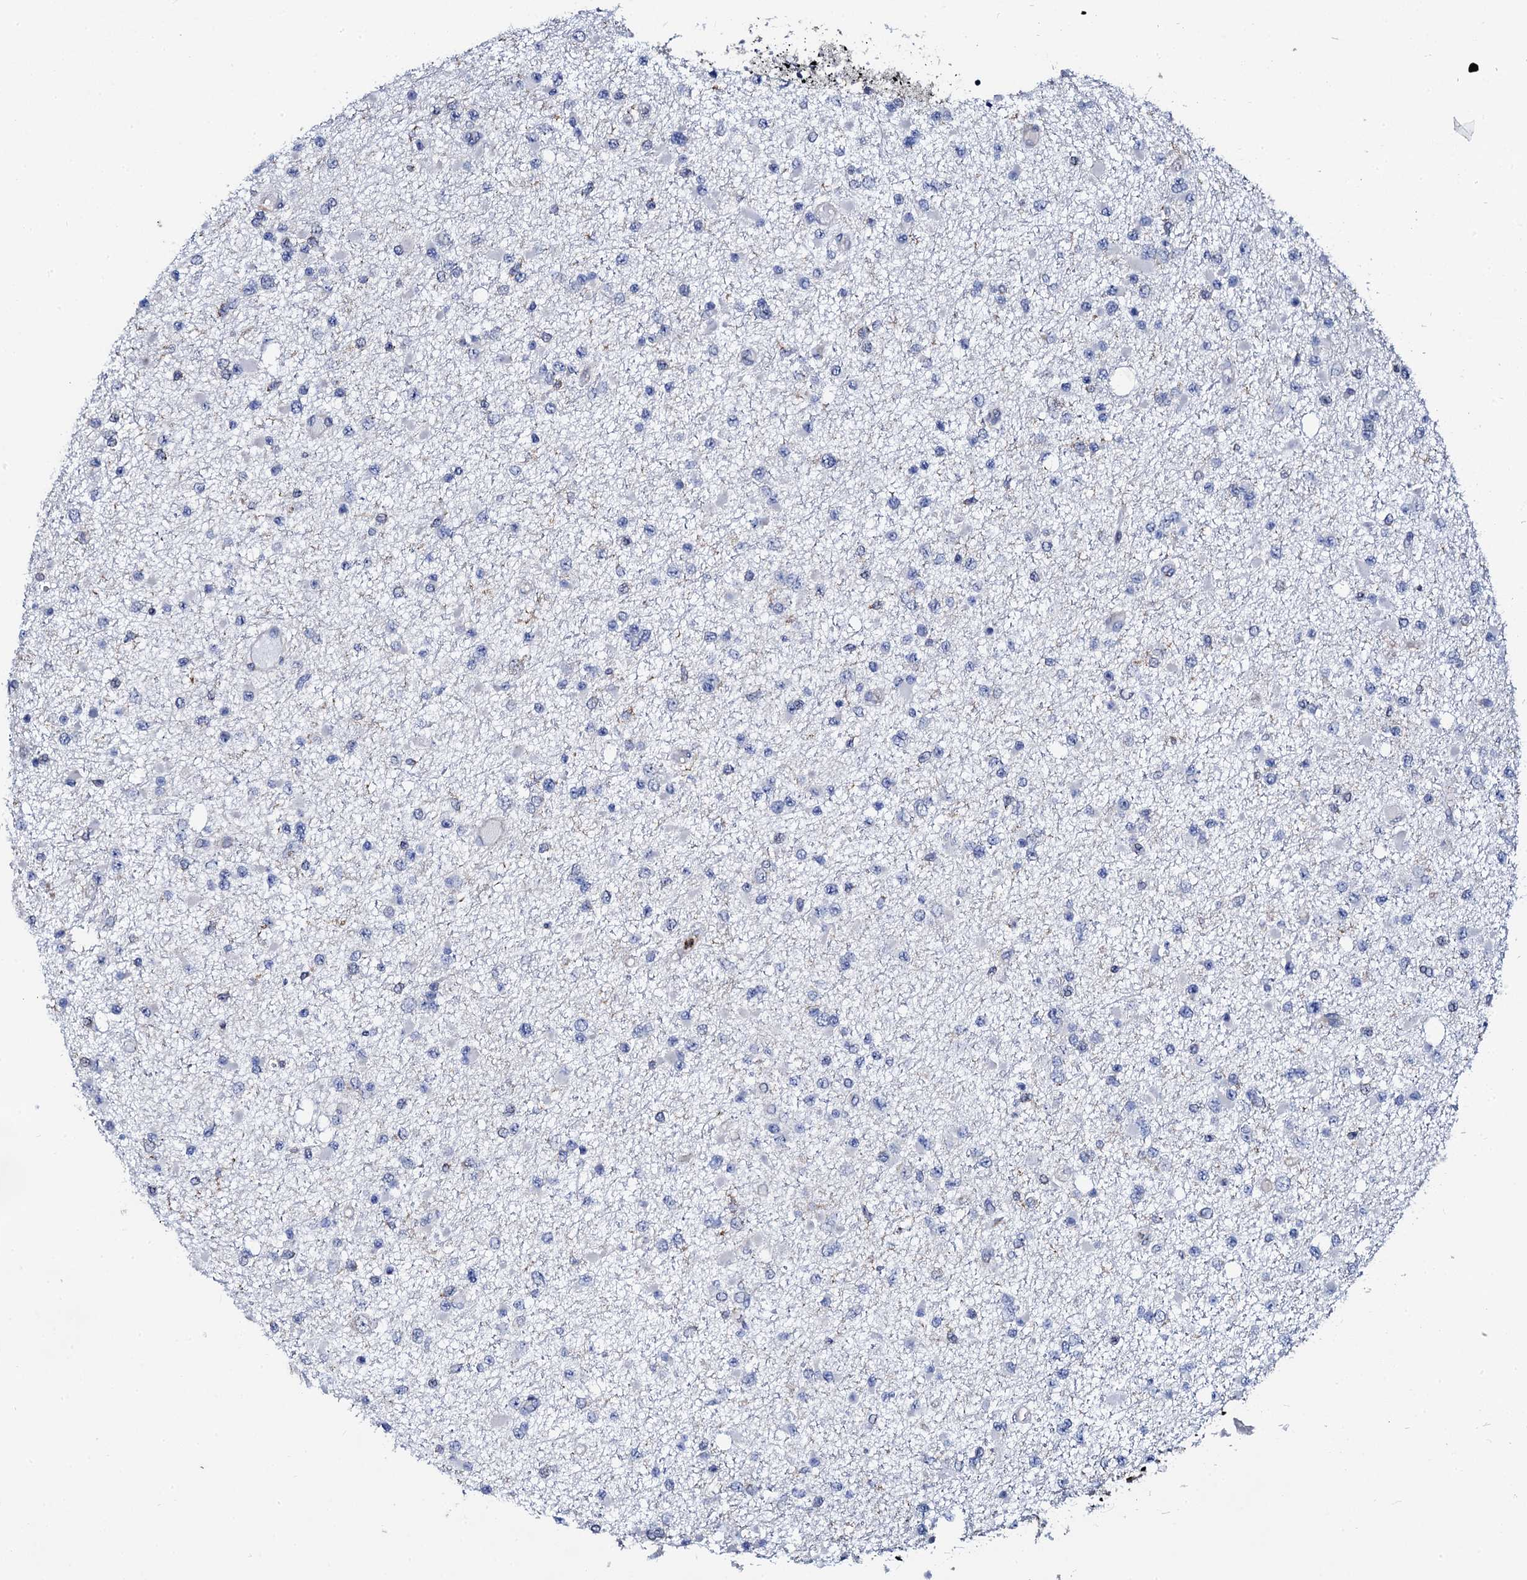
{"staining": {"intensity": "negative", "quantity": "none", "location": "none"}, "tissue": "glioma", "cell_type": "Tumor cells", "image_type": "cancer", "snomed": [{"axis": "morphology", "description": "Glioma, malignant, Low grade"}, {"axis": "topography", "description": "Brain"}], "caption": "Immunohistochemistry micrograph of neoplastic tissue: malignant glioma (low-grade) stained with DAB (3,3'-diaminobenzidine) shows no significant protein positivity in tumor cells. (DAB (3,3'-diaminobenzidine) immunohistochemistry (IHC), high magnification).", "gene": "TCIRG1", "patient": {"sex": "female", "age": 22}}